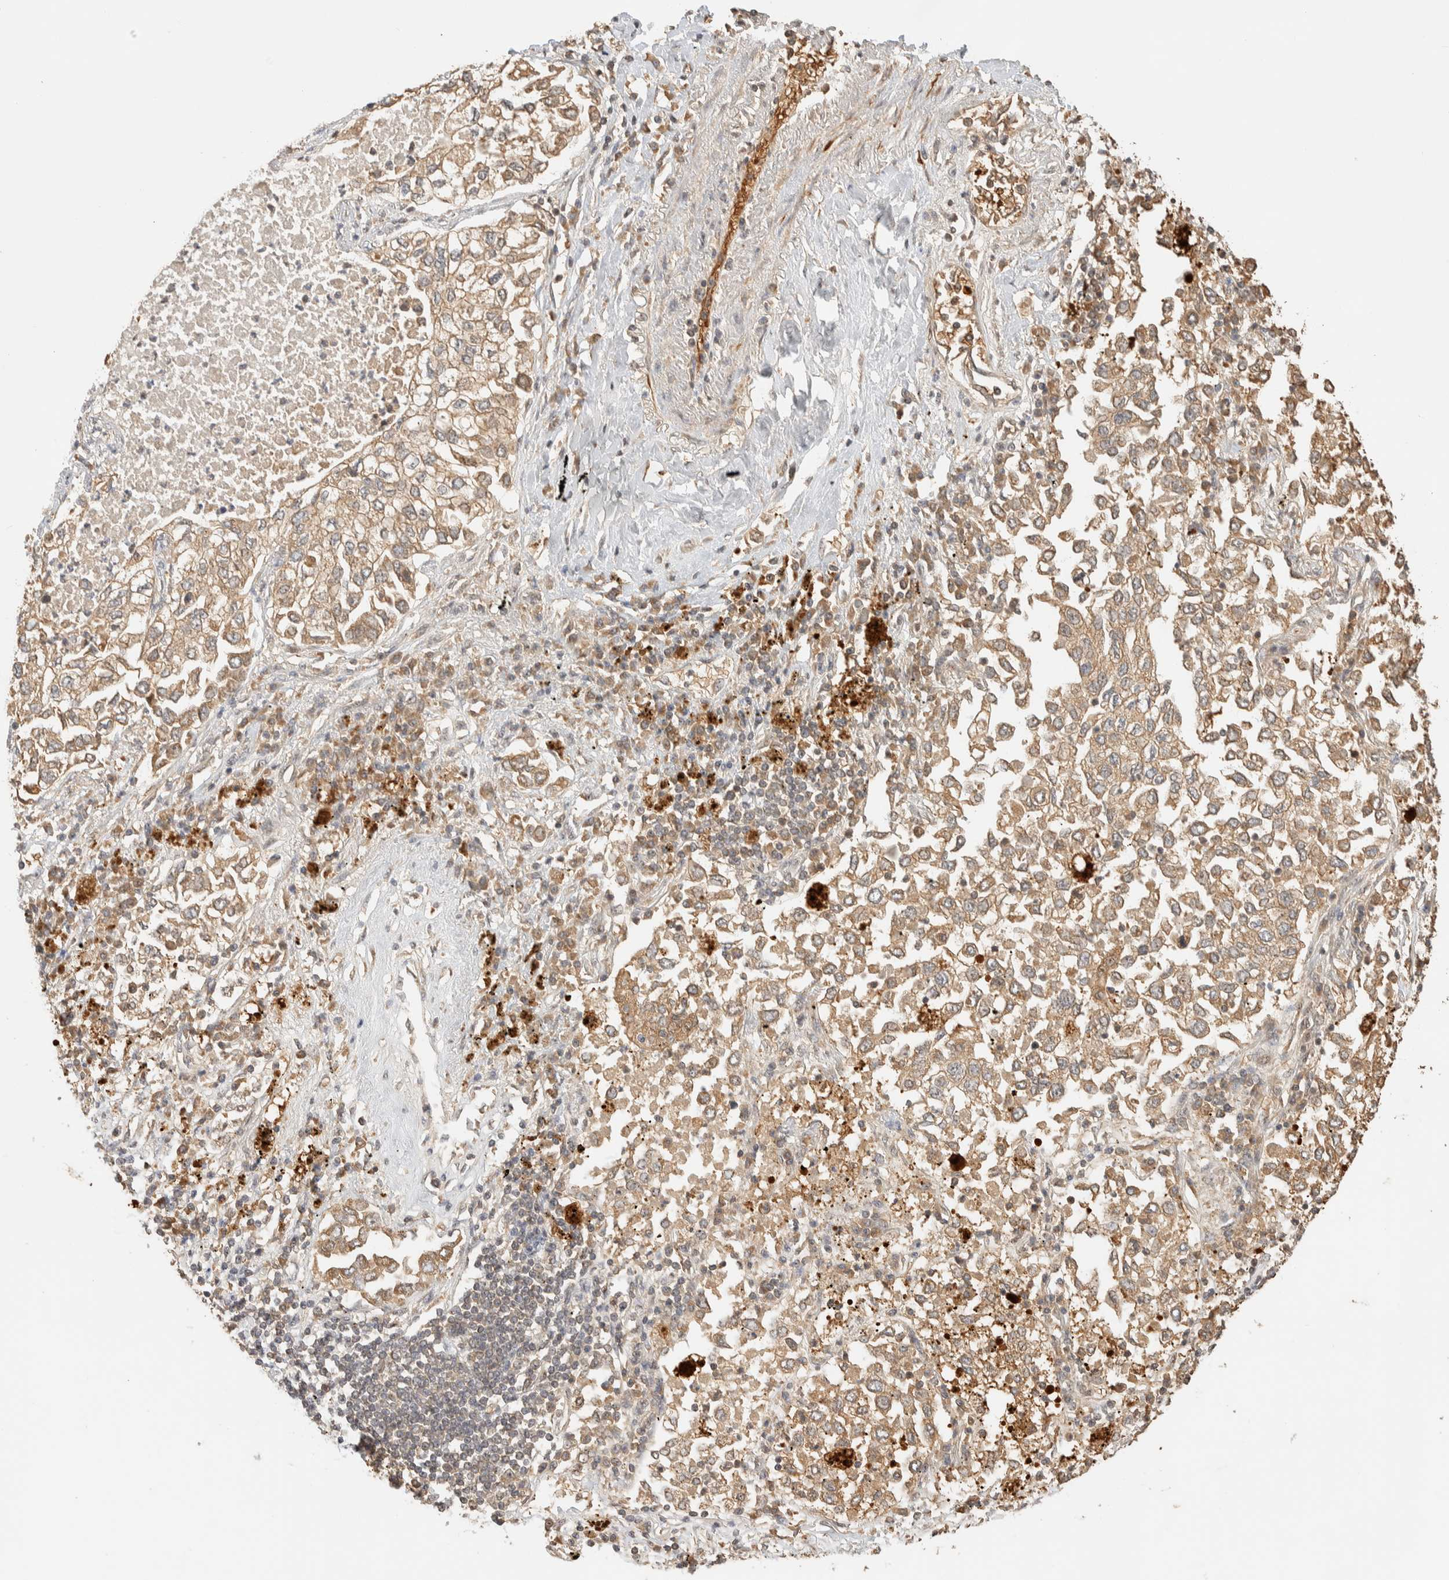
{"staining": {"intensity": "moderate", "quantity": ">75%", "location": "cytoplasmic/membranous"}, "tissue": "lung cancer", "cell_type": "Tumor cells", "image_type": "cancer", "snomed": [{"axis": "morphology", "description": "Inflammation, NOS"}, {"axis": "morphology", "description": "Adenocarcinoma, NOS"}, {"axis": "topography", "description": "Lung"}], "caption": "Lung cancer (adenocarcinoma) stained with a brown dye displays moderate cytoplasmic/membranous positive positivity in about >75% of tumor cells.", "gene": "TTI2", "patient": {"sex": "male", "age": 63}}